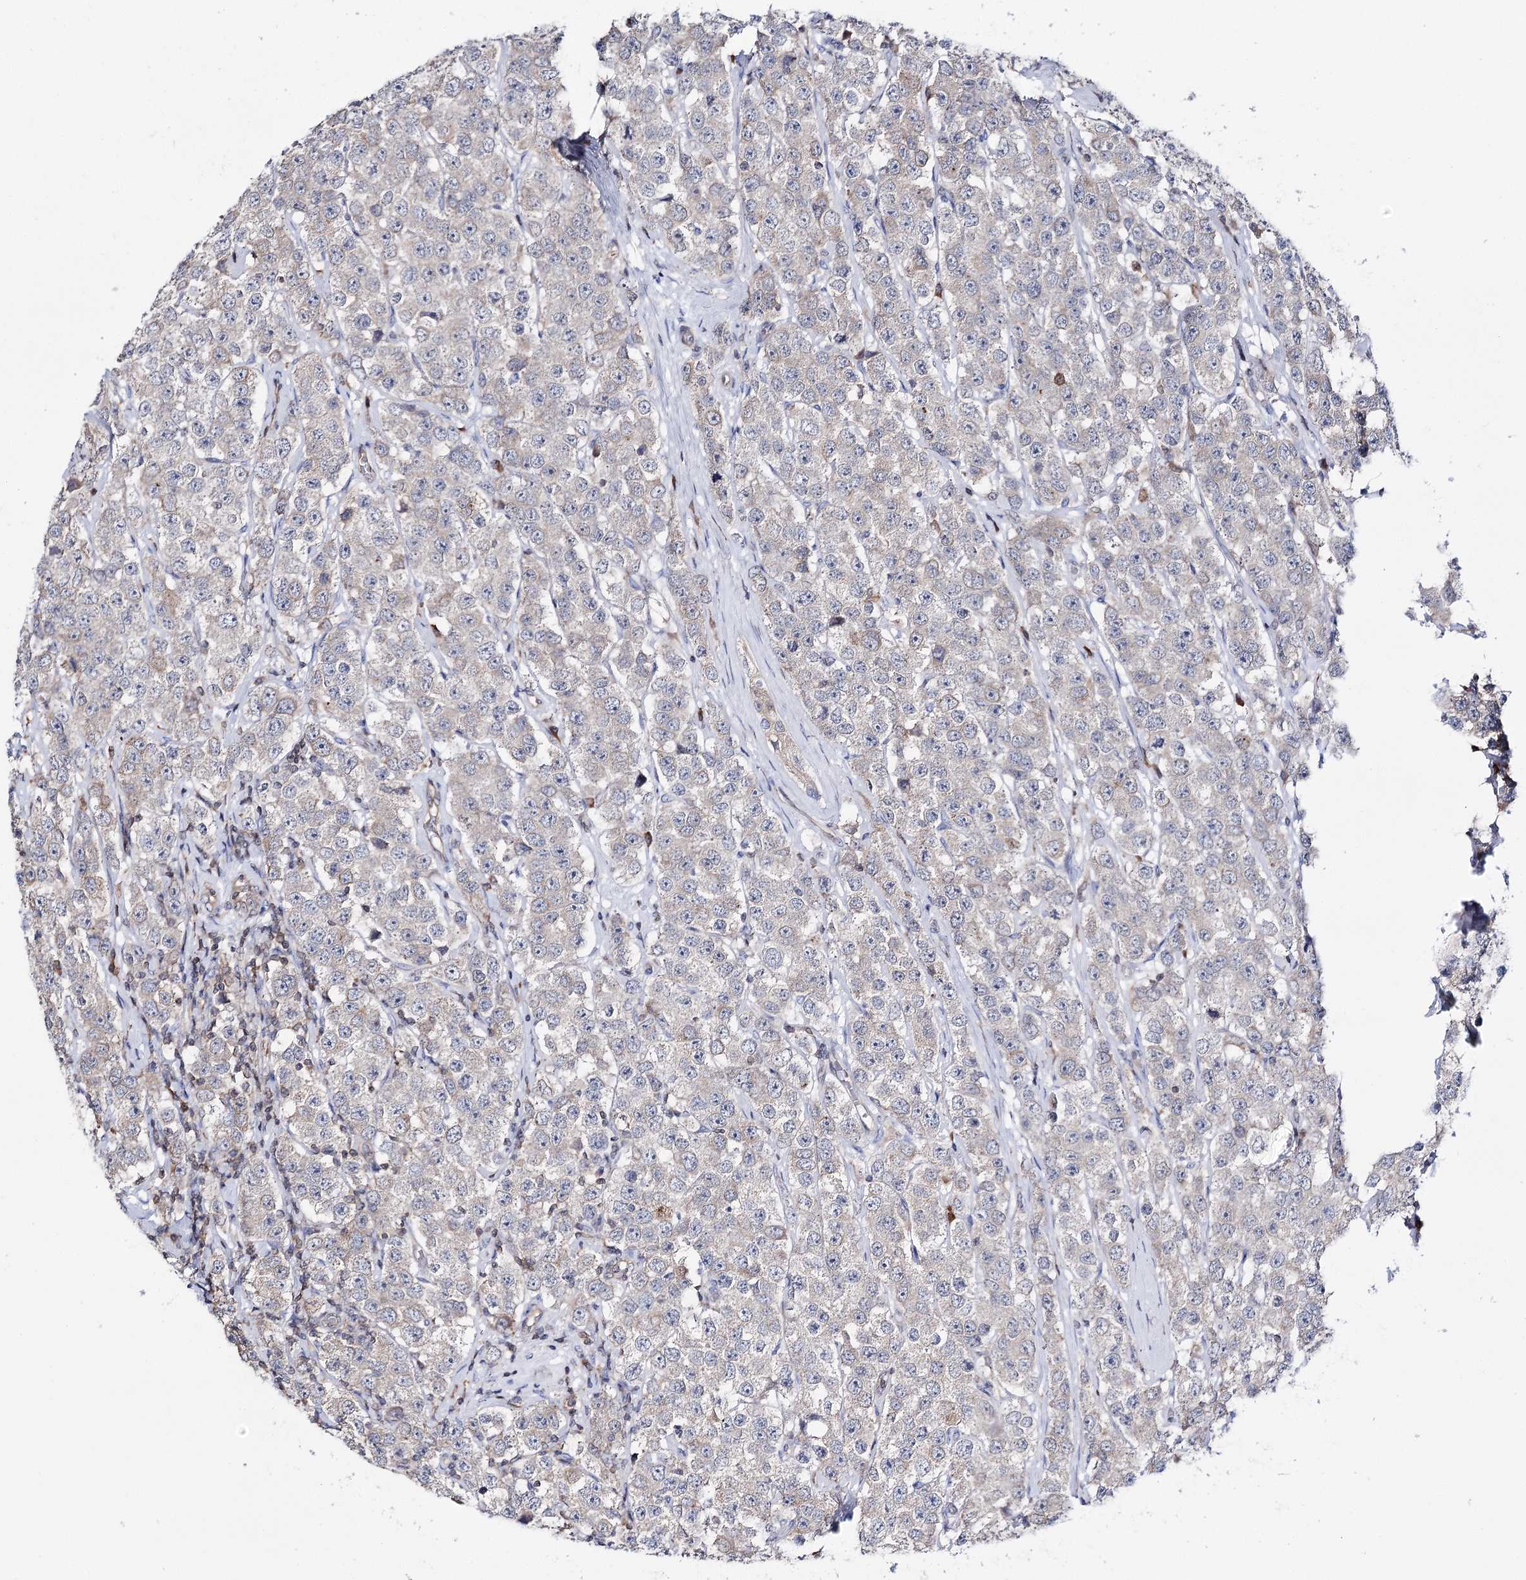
{"staining": {"intensity": "weak", "quantity": "<25%", "location": "cytoplasmic/membranous"}, "tissue": "testis cancer", "cell_type": "Tumor cells", "image_type": "cancer", "snomed": [{"axis": "morphology", "description": "Seminoma, NOS"}, {"axis": "topography", "description": "Testis"}], "caption": "Micrograph shows no protein positivity in tumor cells of seminoma (testis) tissue.", "gene": "PTER", "patient": {"sex": "male", "age": 28}}